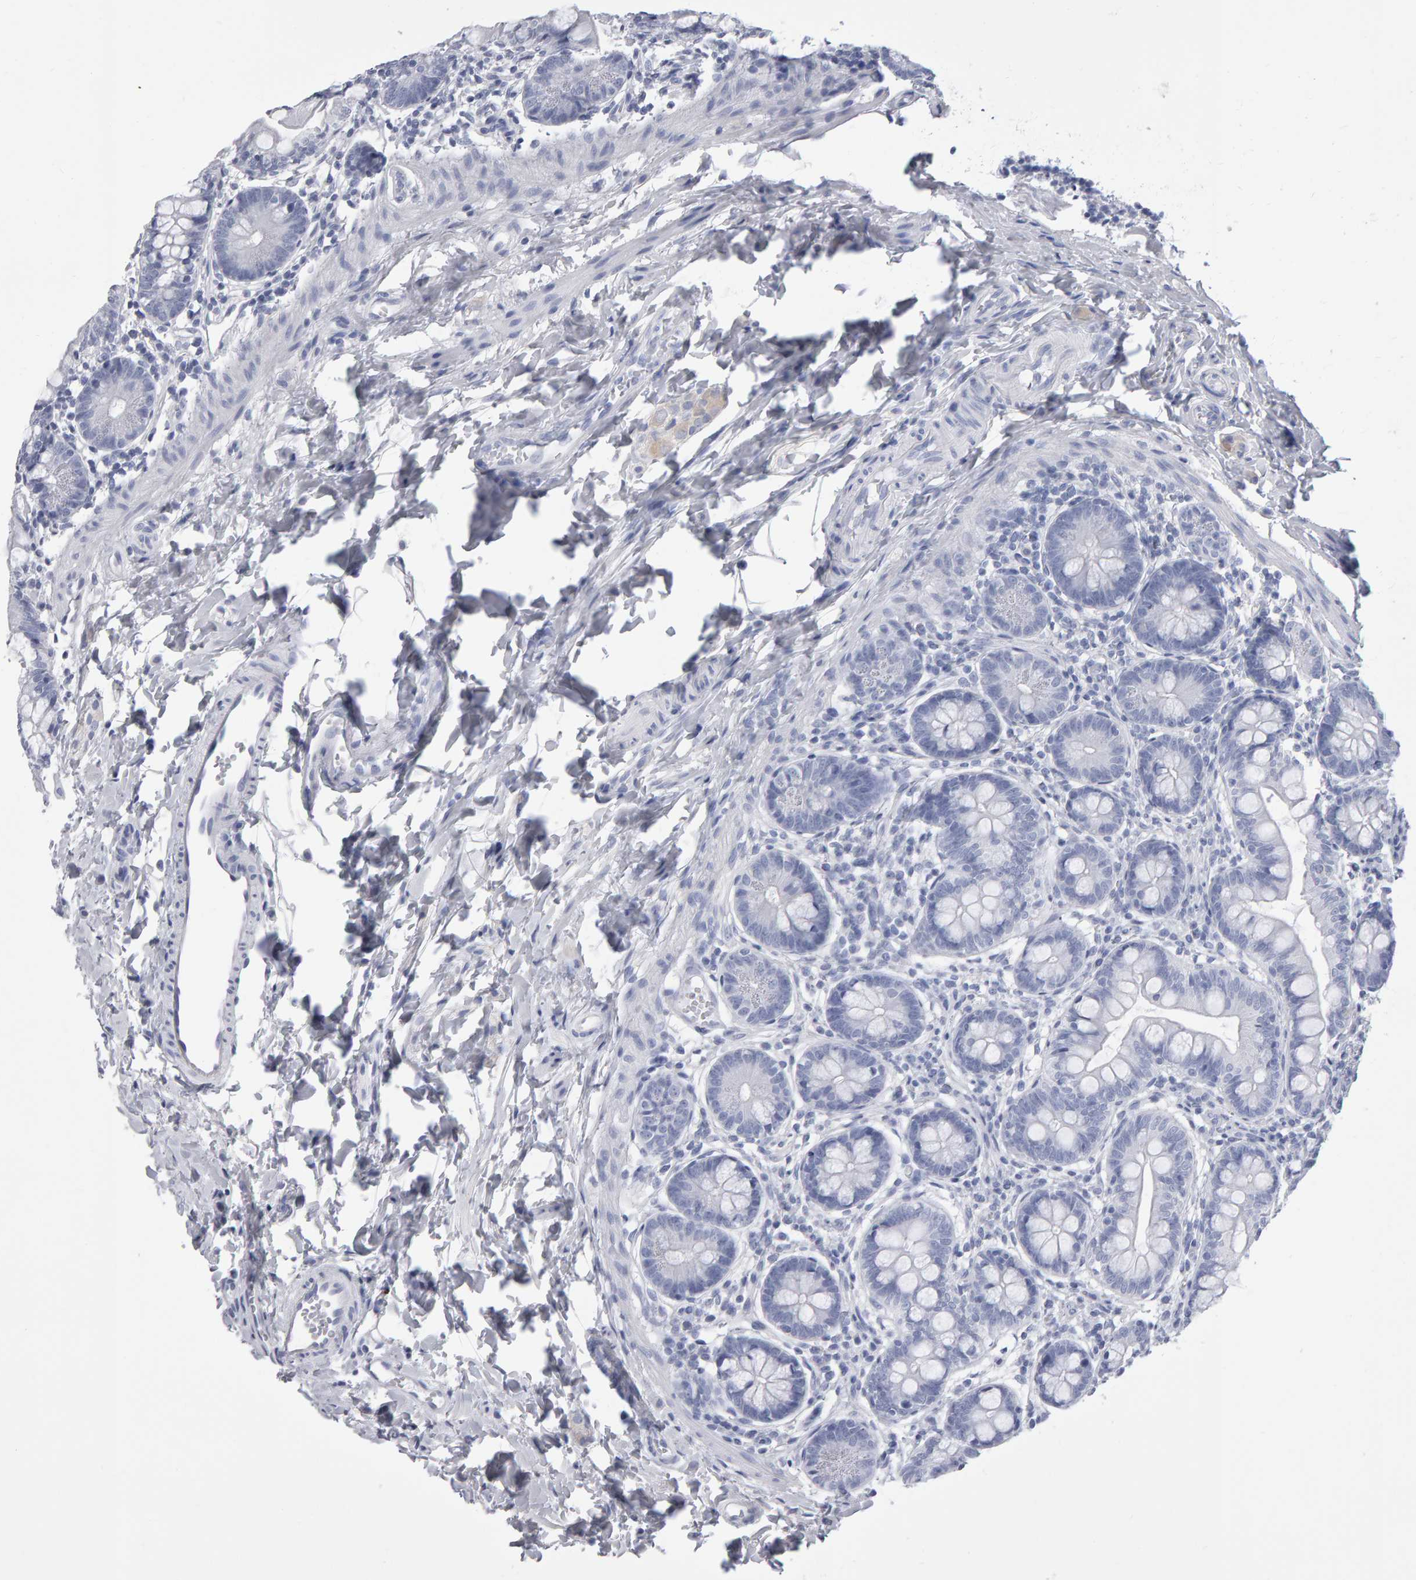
{"staining": {"intensity": "negative", "quantity": "none", "location": "none"}, "tissue": "small intestine", "cell_type": "Glandular cells", "image_type": "normal", "snomed": [{"axis": "morphology", "description": "Normal tissue, NOS"}, {"axis": "topography", "description": "Small intestine"}], "caption": "Immunohistochemistry photomicrograph of benign small intestine stained for a protein (brown), which reveals no expression in glandular cells. Brightfield microscopy of immunohistochemistry stained with DAB (brown) and hematoxylin (blue), captured at high magnification.", "gene": "NCDN", "patient": {"sex": "male", "age": 7}}